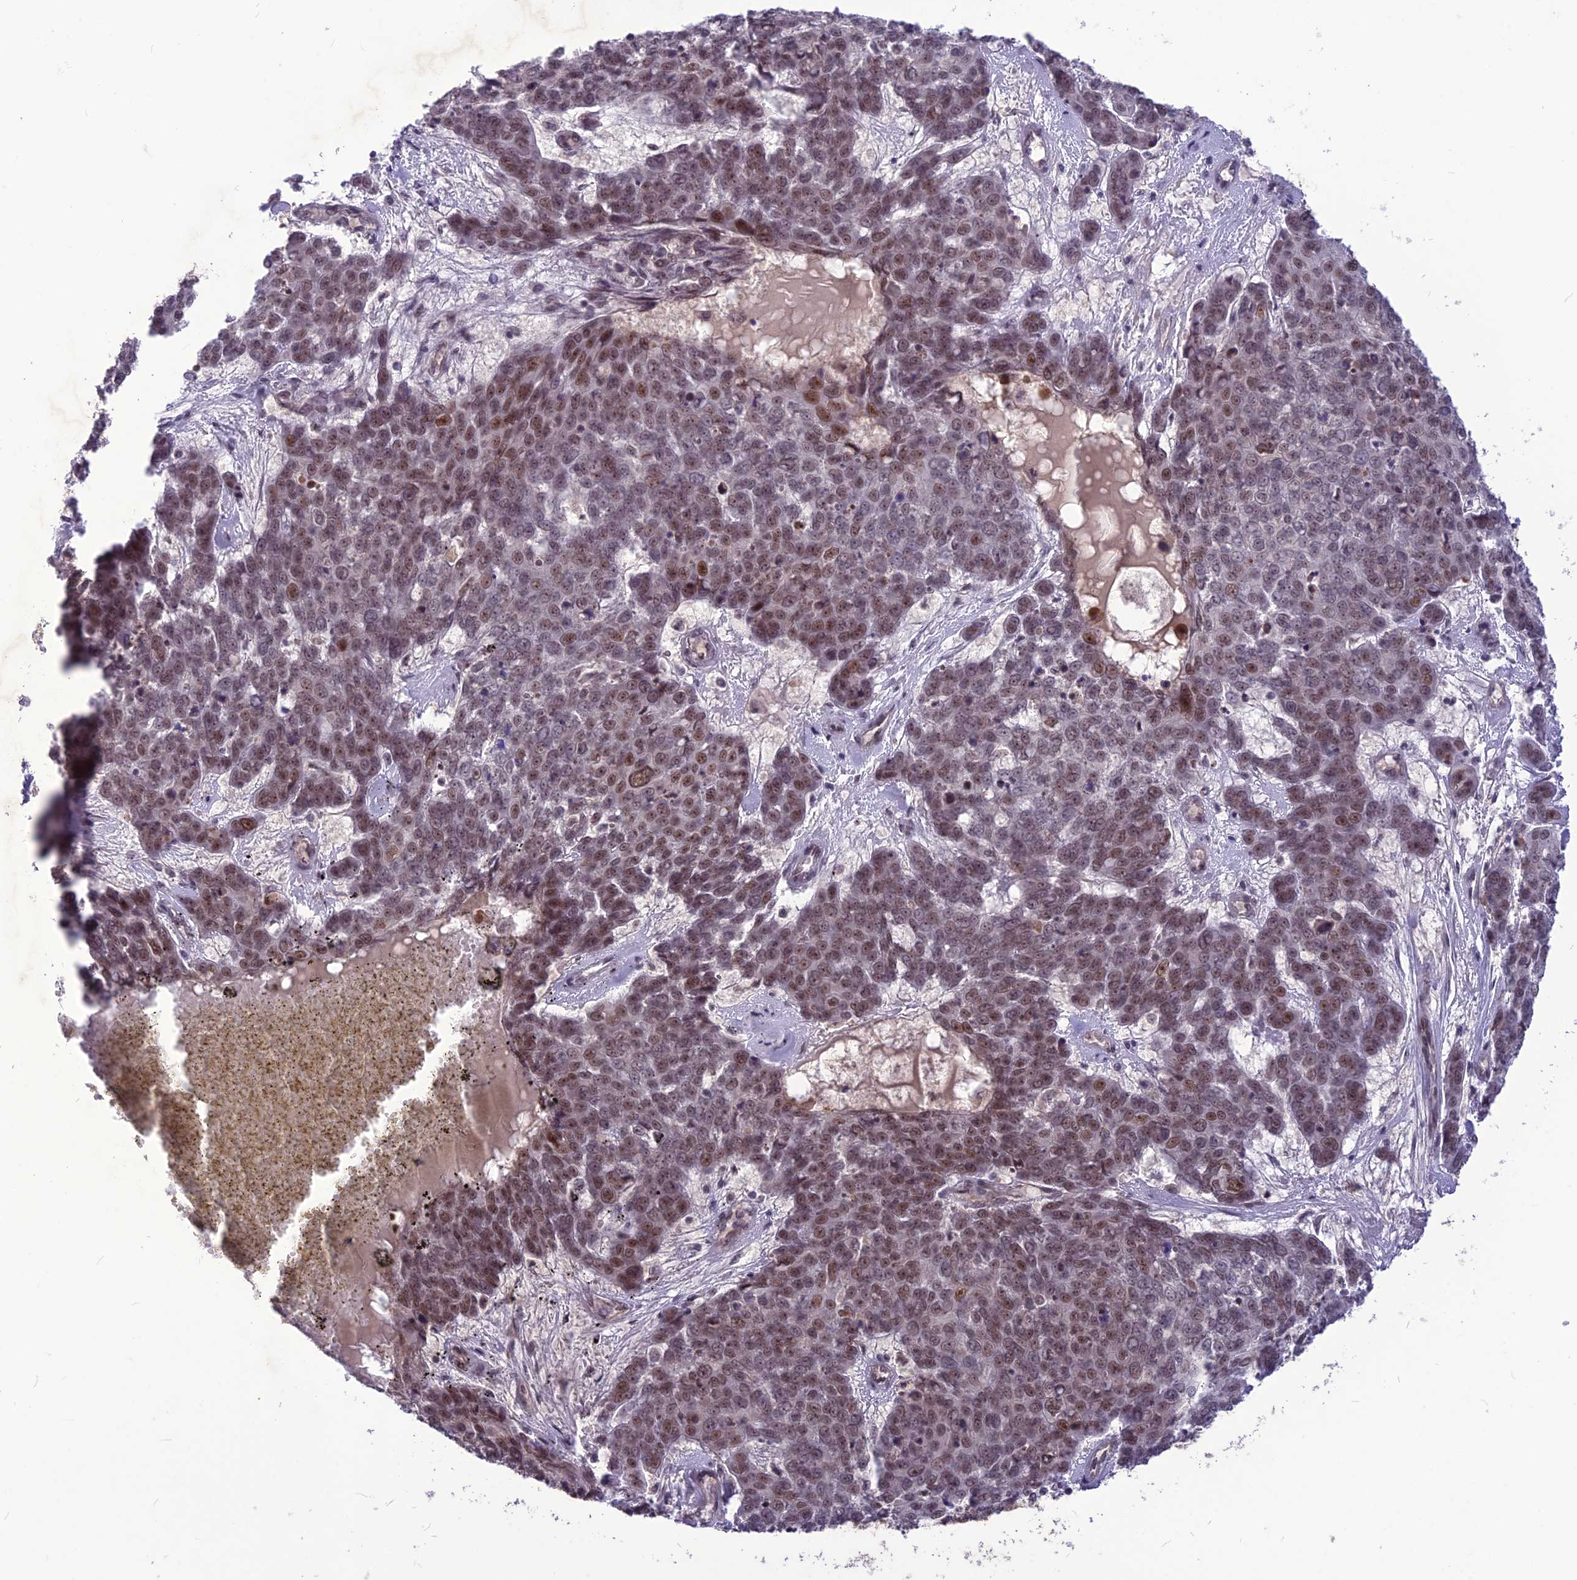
{"staining": {"intensity": "moderate", "quantity": "25%-75%", "location": "nuclear"}, "tissue": "skin cancer", "cell_type": "Tumor cells", "image_type": "cancer", "snomed": [{"axis": "morphology", "description": "Squamous cell carcinoma, NOS"}, {"axis": "topography", "description": "Skin"}], "caption": "This photomicrograph displays immunohistochemistry staining of human skin cancer (squamous cell carcinoma), with medium moderate nuclear expression in approximately 25%-75% of tumor cells.", "gene": "DIS3", "patient": {"sex": "male", "age": 71}}